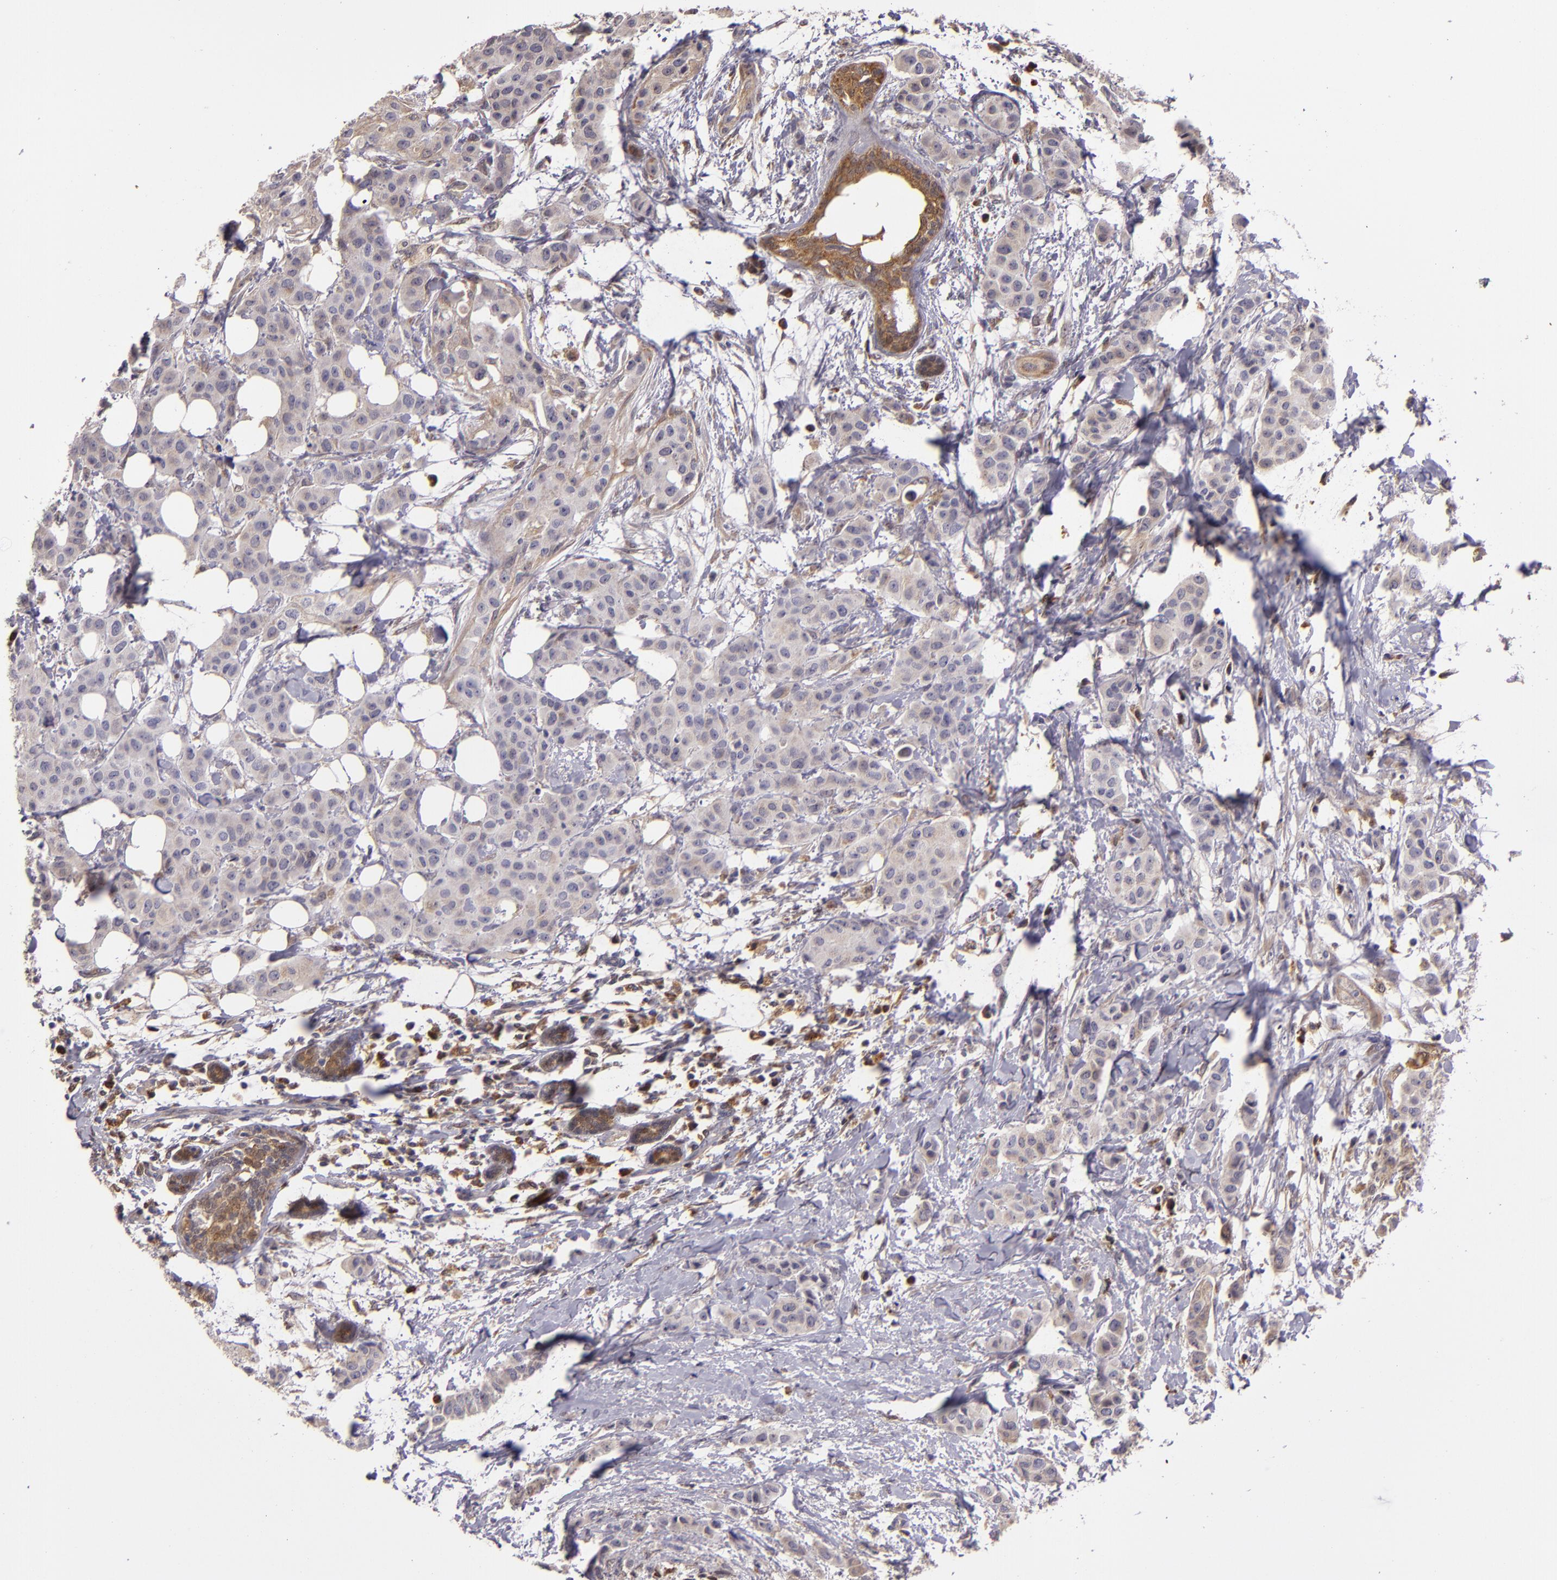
{"staining": {"intensity": "weak", "quantity": ">75%", "location": "cytoplasmic/membranous"}, "tissue": "breast cancer", "cell_type": "Tumor cells", "image_type": "cancer", "snomed": [{"axis": "morphology", "description": "Duct carcinoma"}, {"axis": "topography", "description": "Breast"}], "caption": "A high-resolution histopathology image shows immunohistochemistry staining of breast cancer (infiltrating ductal carcinoma), which reveals weak cytoplasmic/membranous positivity in approximately >75% of tumor cells.", "gene": "FHIT", "patient": {"sex": "female", "age": 40}}